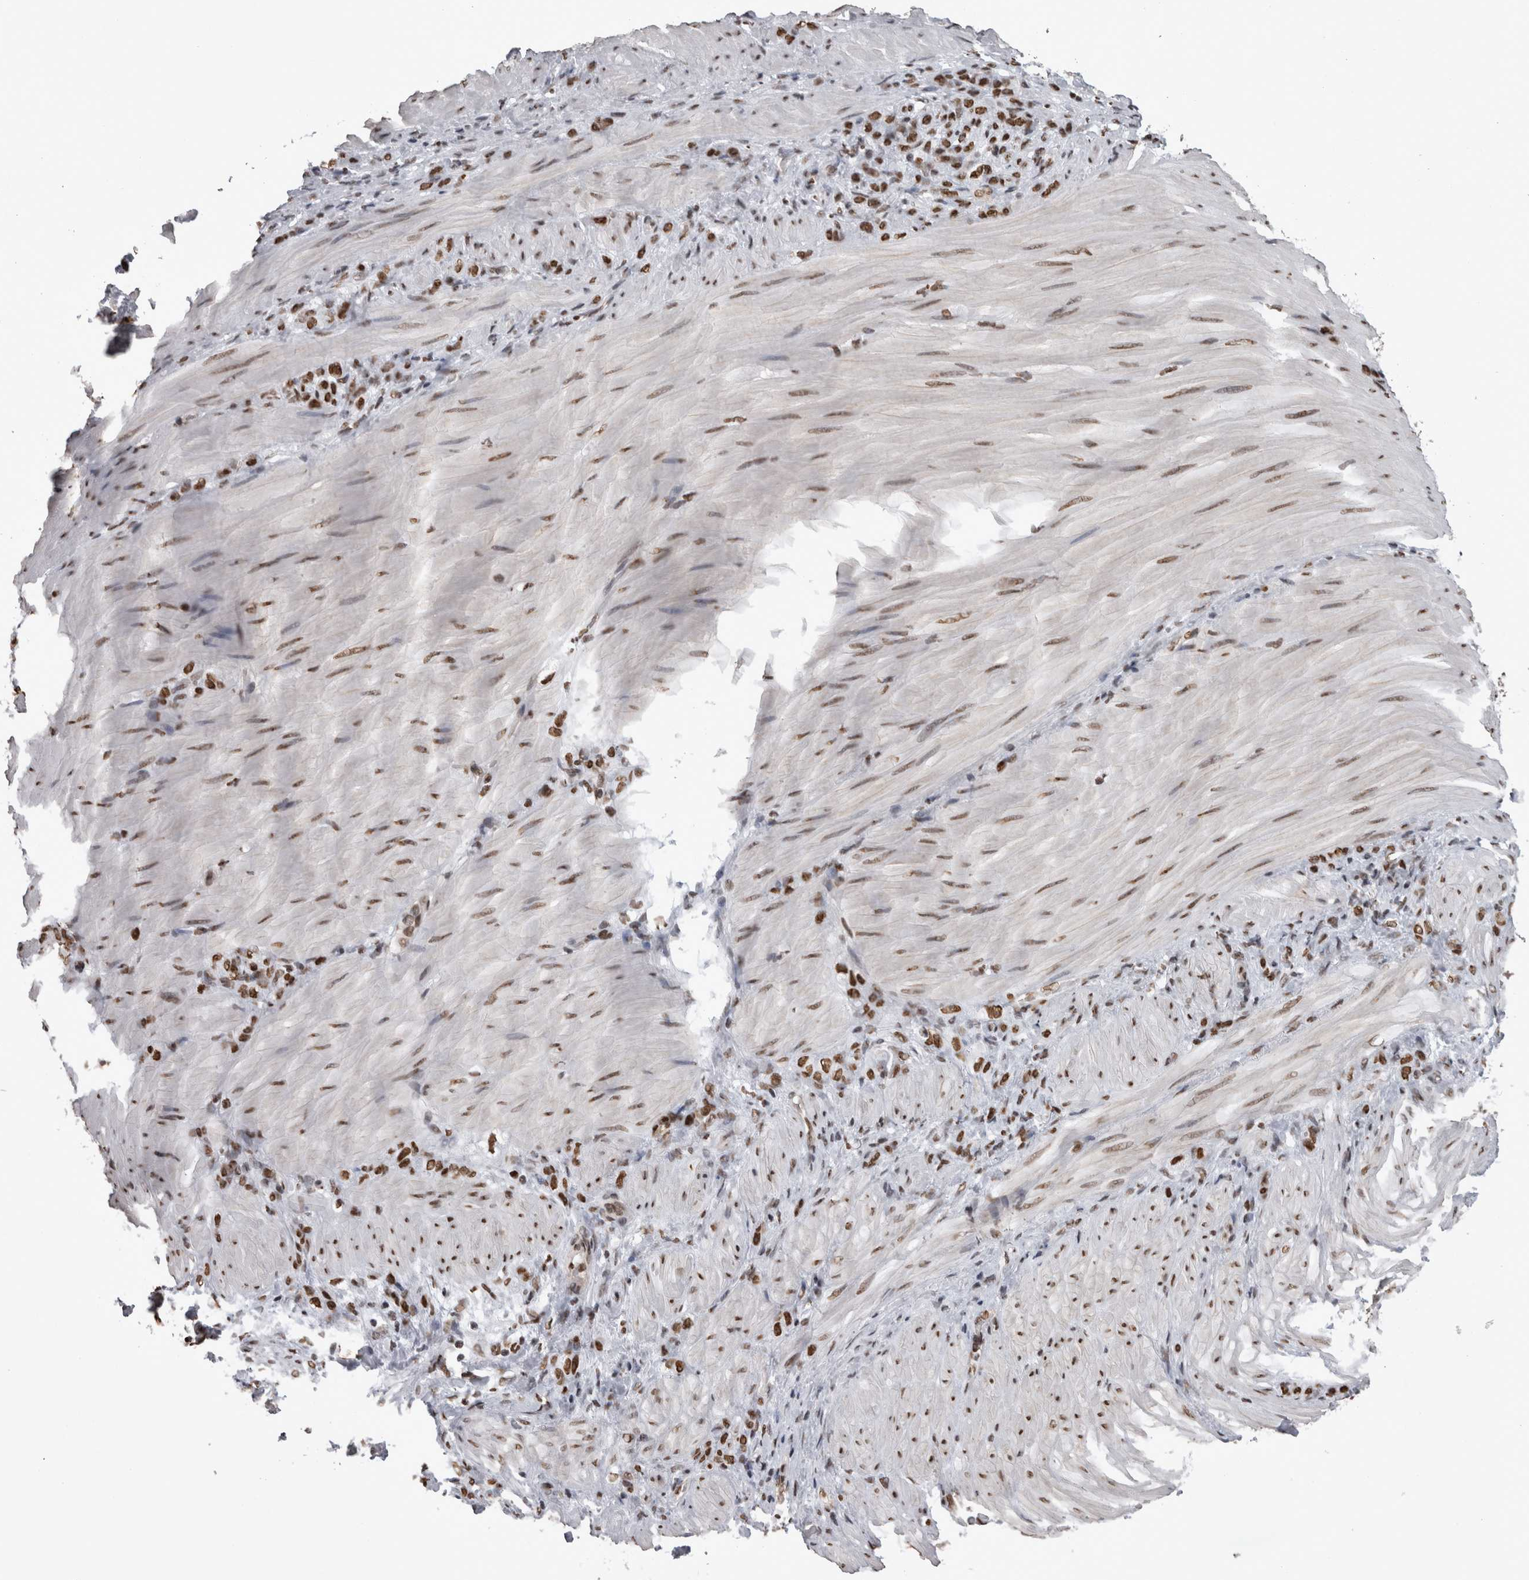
{"staining": {"intensity": "moderate", "quantity": ">75%", "location": "nuclear"}, "tissue": "stomach cancer", "cell_type": "Tumor cells", "image_type": "cancer", "snomed": [{"axis": "morphology", "description": "Normal tissue, NOS"}, {"axis": "morphology", "description": "Adenocarcinoma, NOS"}, {"axis": "topography", "description": "Stomach"}], "caption": "Protein expression analysis of human stomach cancer (adenocarcinoma) reveals moderate nuclear staining in about >75% of tumor cells.", "gene": "HNRNPM", "patient": {"sex": "male", "age": 82}}